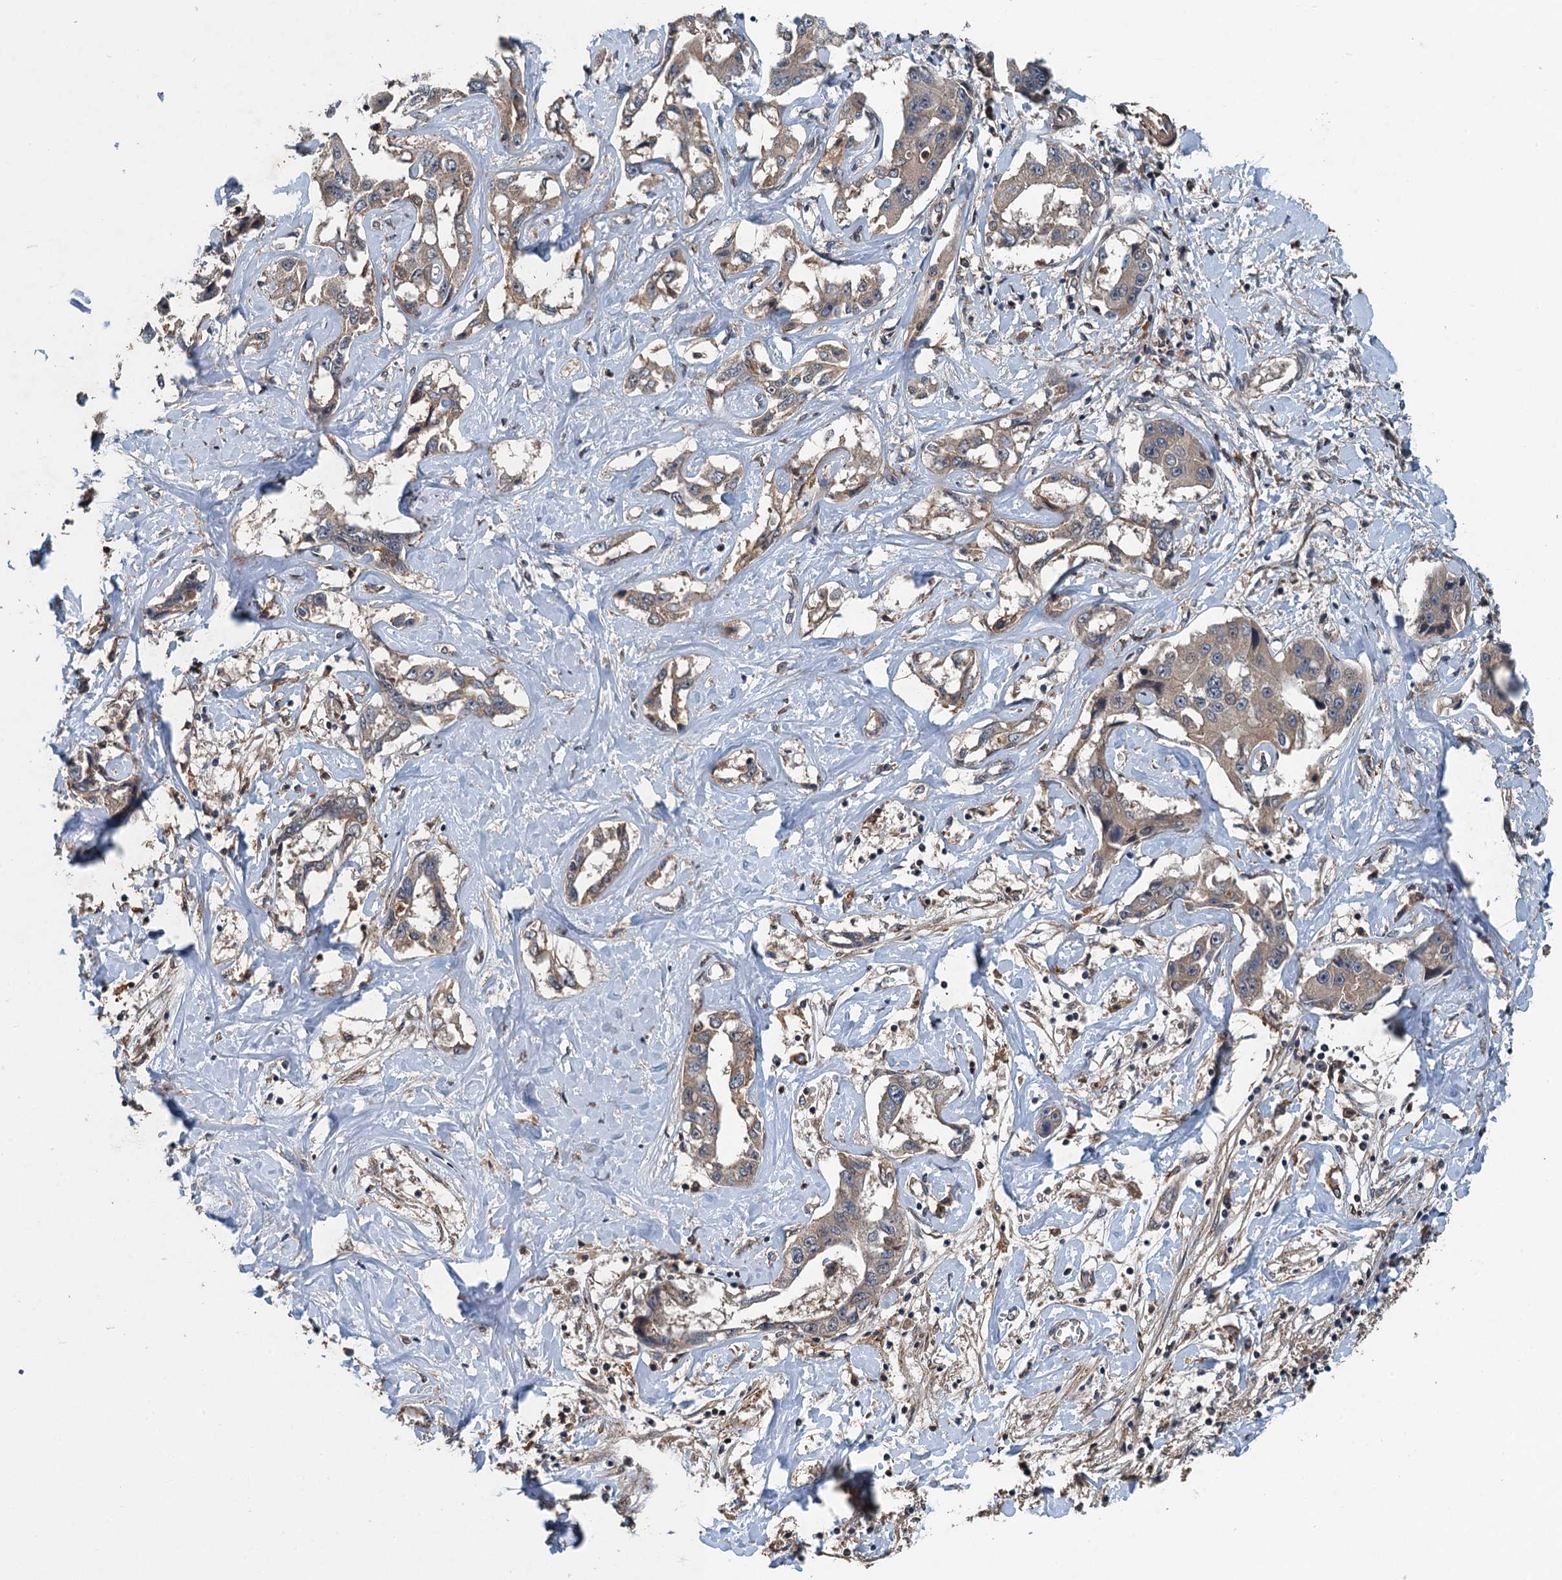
{"staining": {"intensity": "weak", "quantity": "25%-75%", "location": "cytoplasmic/membranous"}, "tissue": "liver cancer", "cell_type": "Tumor cells", "image_type": "cancer", "snomed": [{"axis": "morphology", "description": "Cholangiocarcinoma"}, {"axis": "topography", "description": "Liver"}], "caption": "Immunohistochemistry (IHC) (DAB (3,3'-diaminobenzidine)) staining of liver cancer displays weak cytoplasmic/membranous protein positivity in about 25%-75% of tumor cells.", "gene": "BORCS5", "patient": {"sex": "male", "age": 59}}